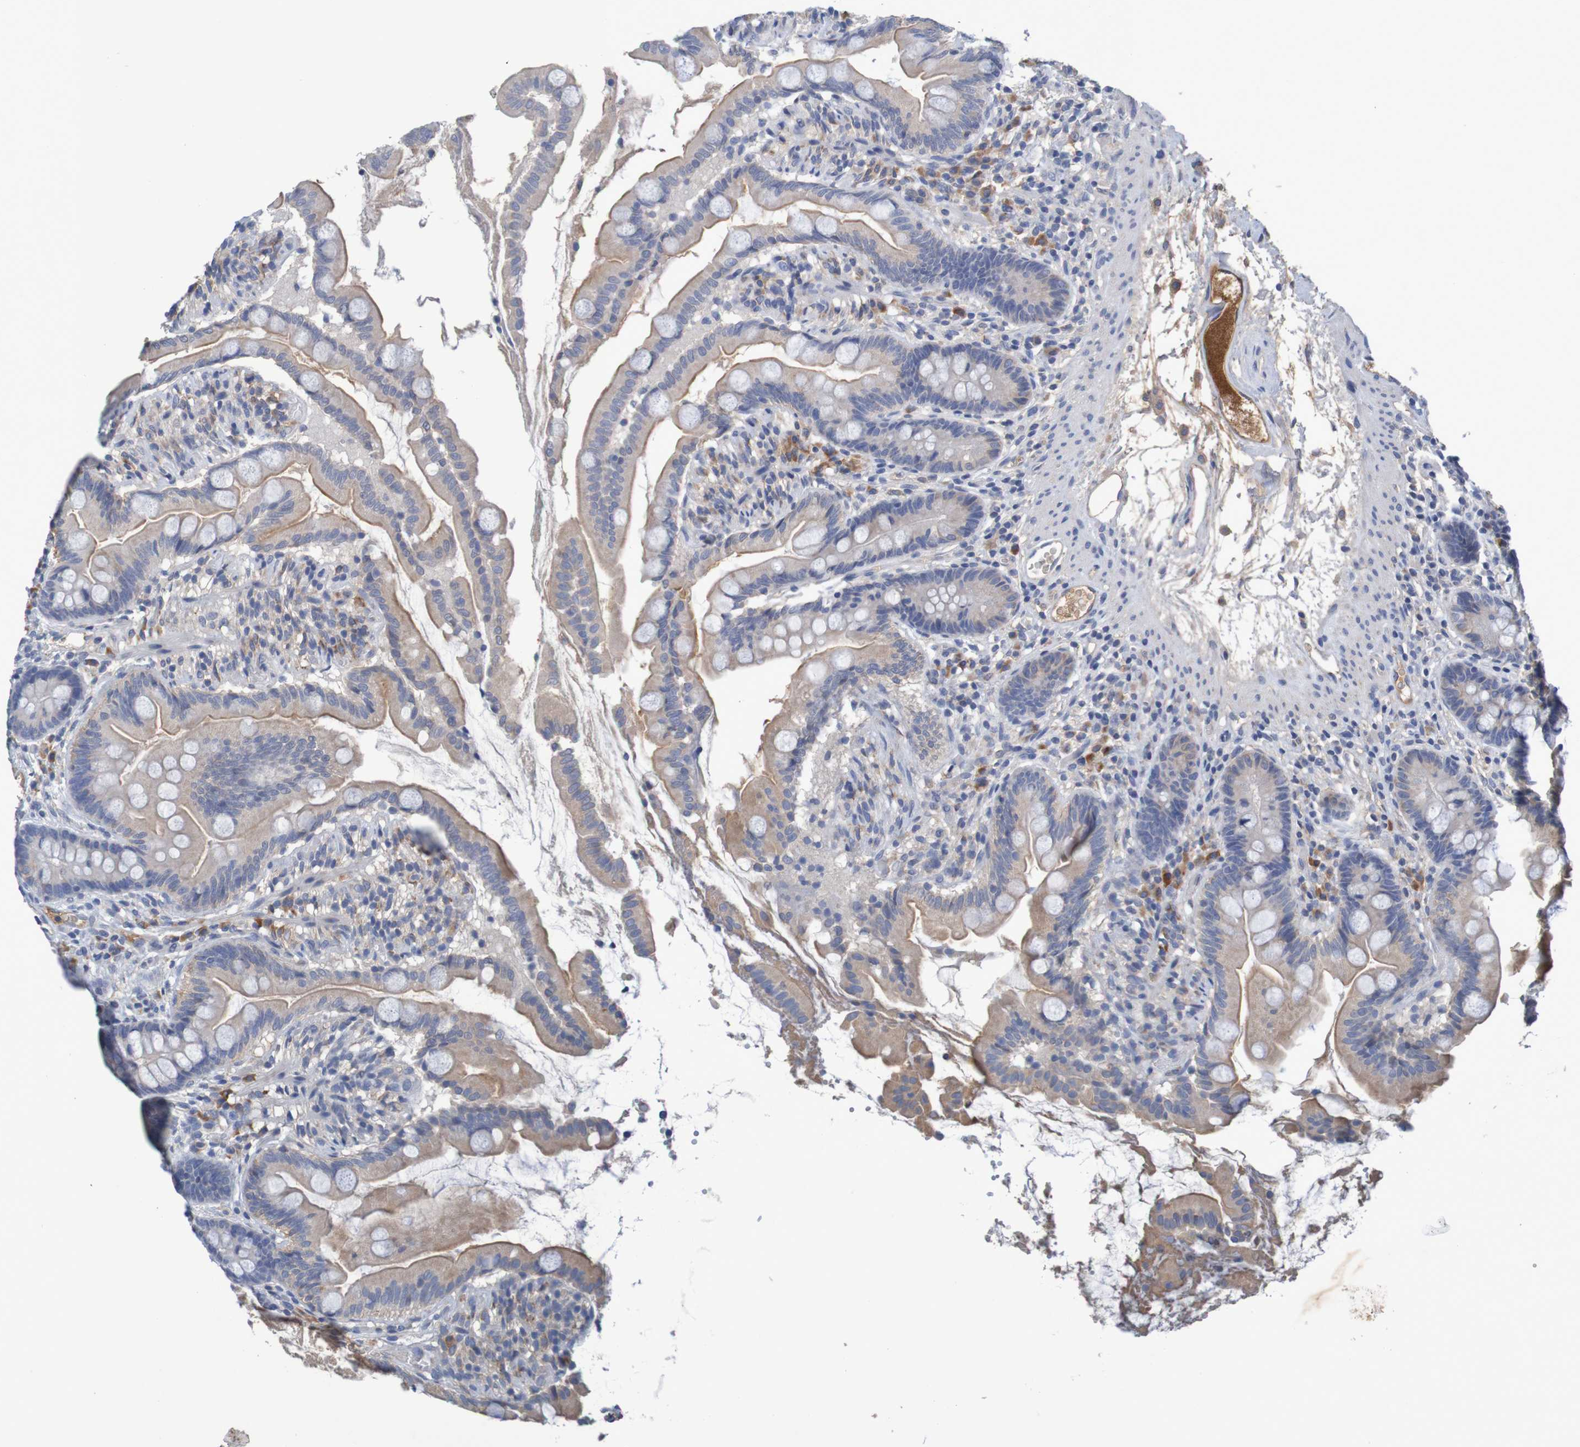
{"staining": {"intensity": "weak", "quantity": ">75%", "location": "cytoplasmic/membranous"}, "tissue": "small intestine", "cell_type": "Glandular cells", "image_type": "normal", "snomed": [{"axis": "morphology", "description": "Normal tissue, NOS"}, {"axis": "topography", "description": "Small intestine"}], "caption": "This photomicrograph reveals IHC staining of normal small intestine, with low weak cytoplasmic/membranous staining in about >75% of glandular cells.", "gene": "LTA", "patient": {"sex": "female", "age": 56}}